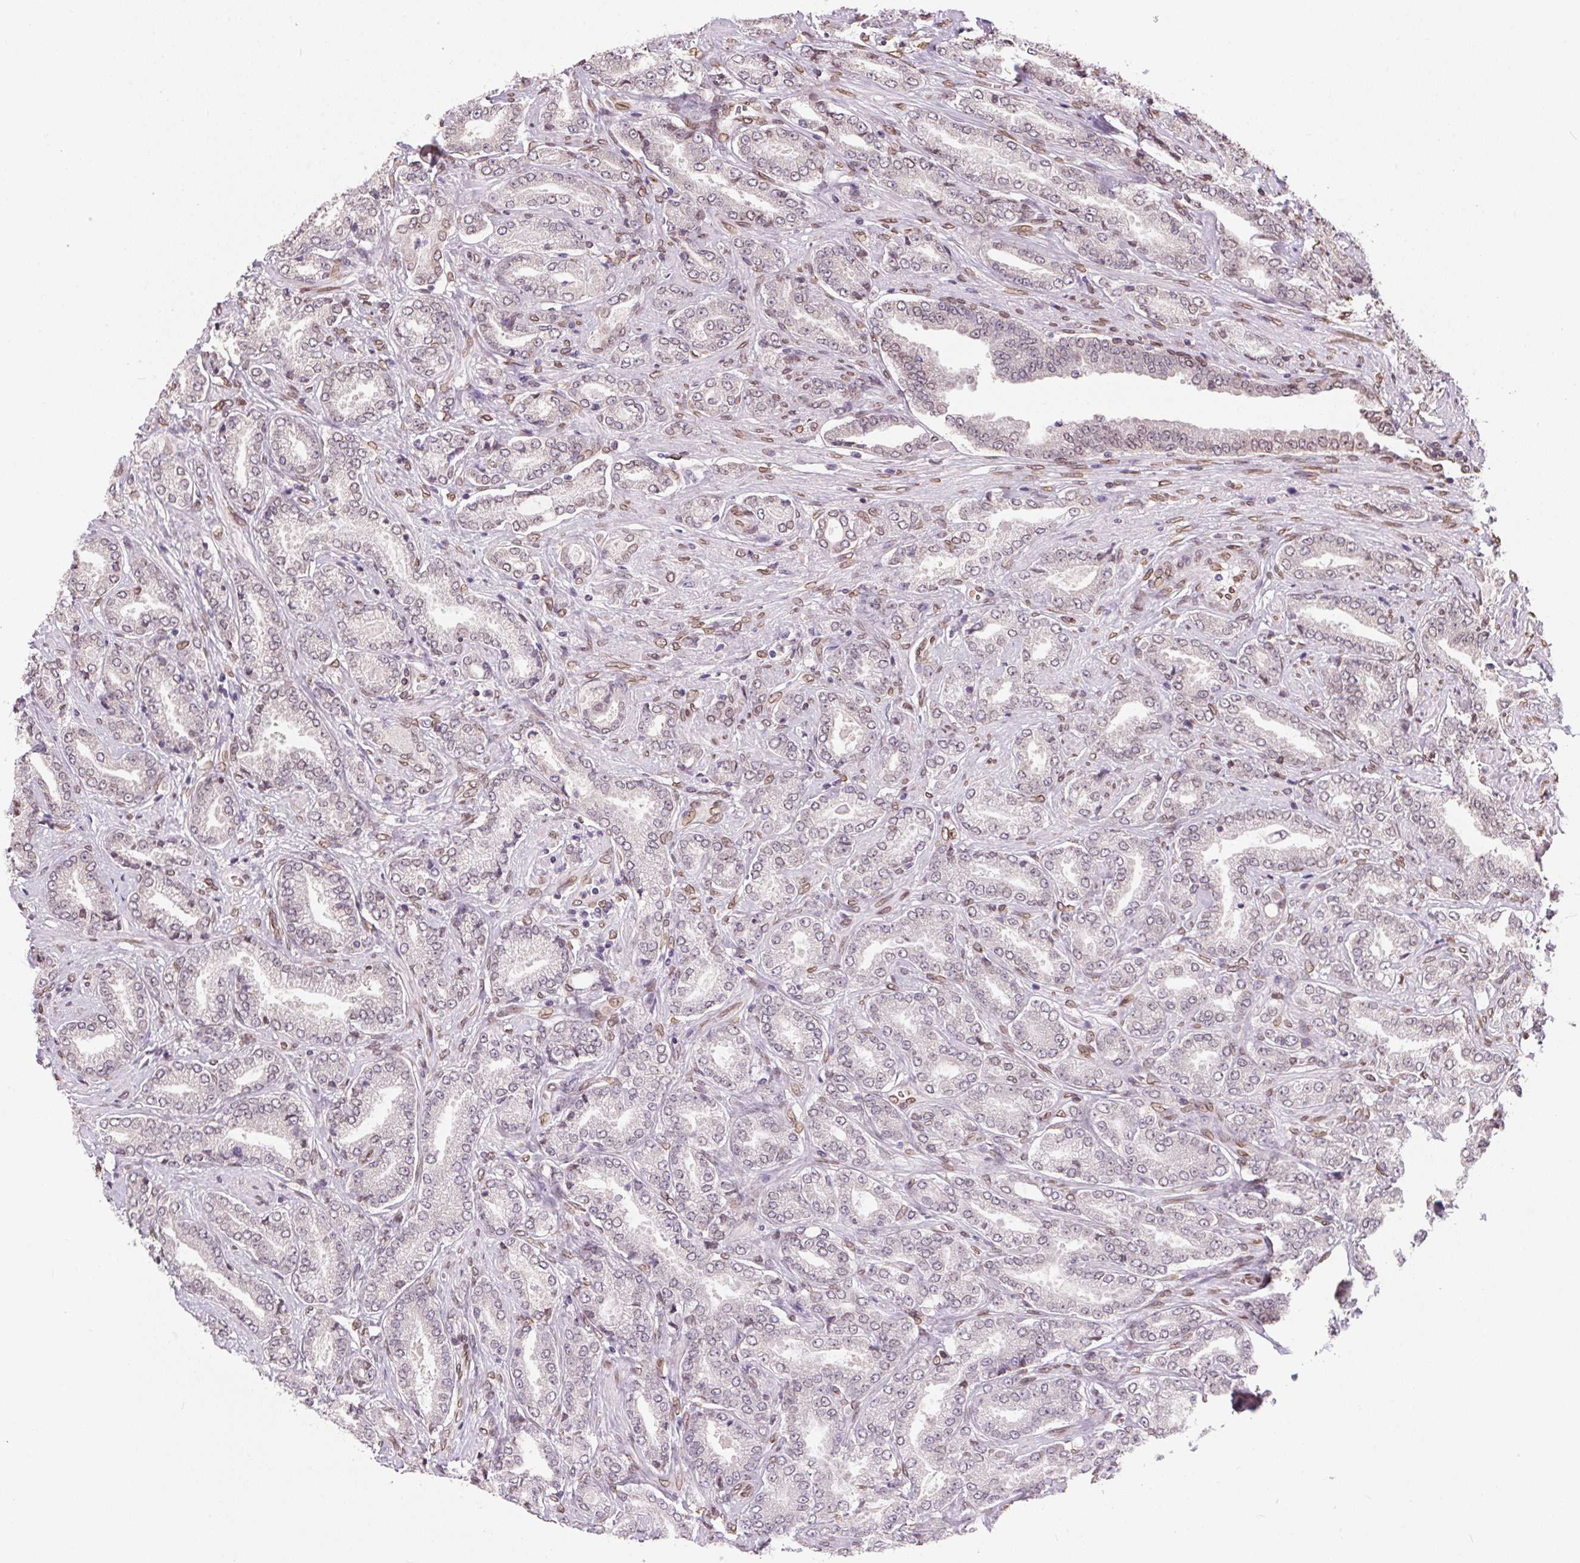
{"staining": {"intensity": "weak", "quantity": "25%-75%", "location": "cytoplasmic/membranous,nuclear"}, "tissue": "prostate cancer", "cell_type": "Tumor cells", "image_type": "cancer", "snomed": [{"axis": "morphology", "description": "Adenocarcinoma, NOS"}, {"axis": "topography", "description": "Prostate"}], "caption": "The photomicrograph exhibits immunohistochemical staining of prostate adenocarcinoma. There is weak cytoplasmic/membranous and nuclear positivity is seen in approximately 25%-75% of tumor cells.", "gene": "TMEM175", "patient": {"sex": "male", "age": 64}}